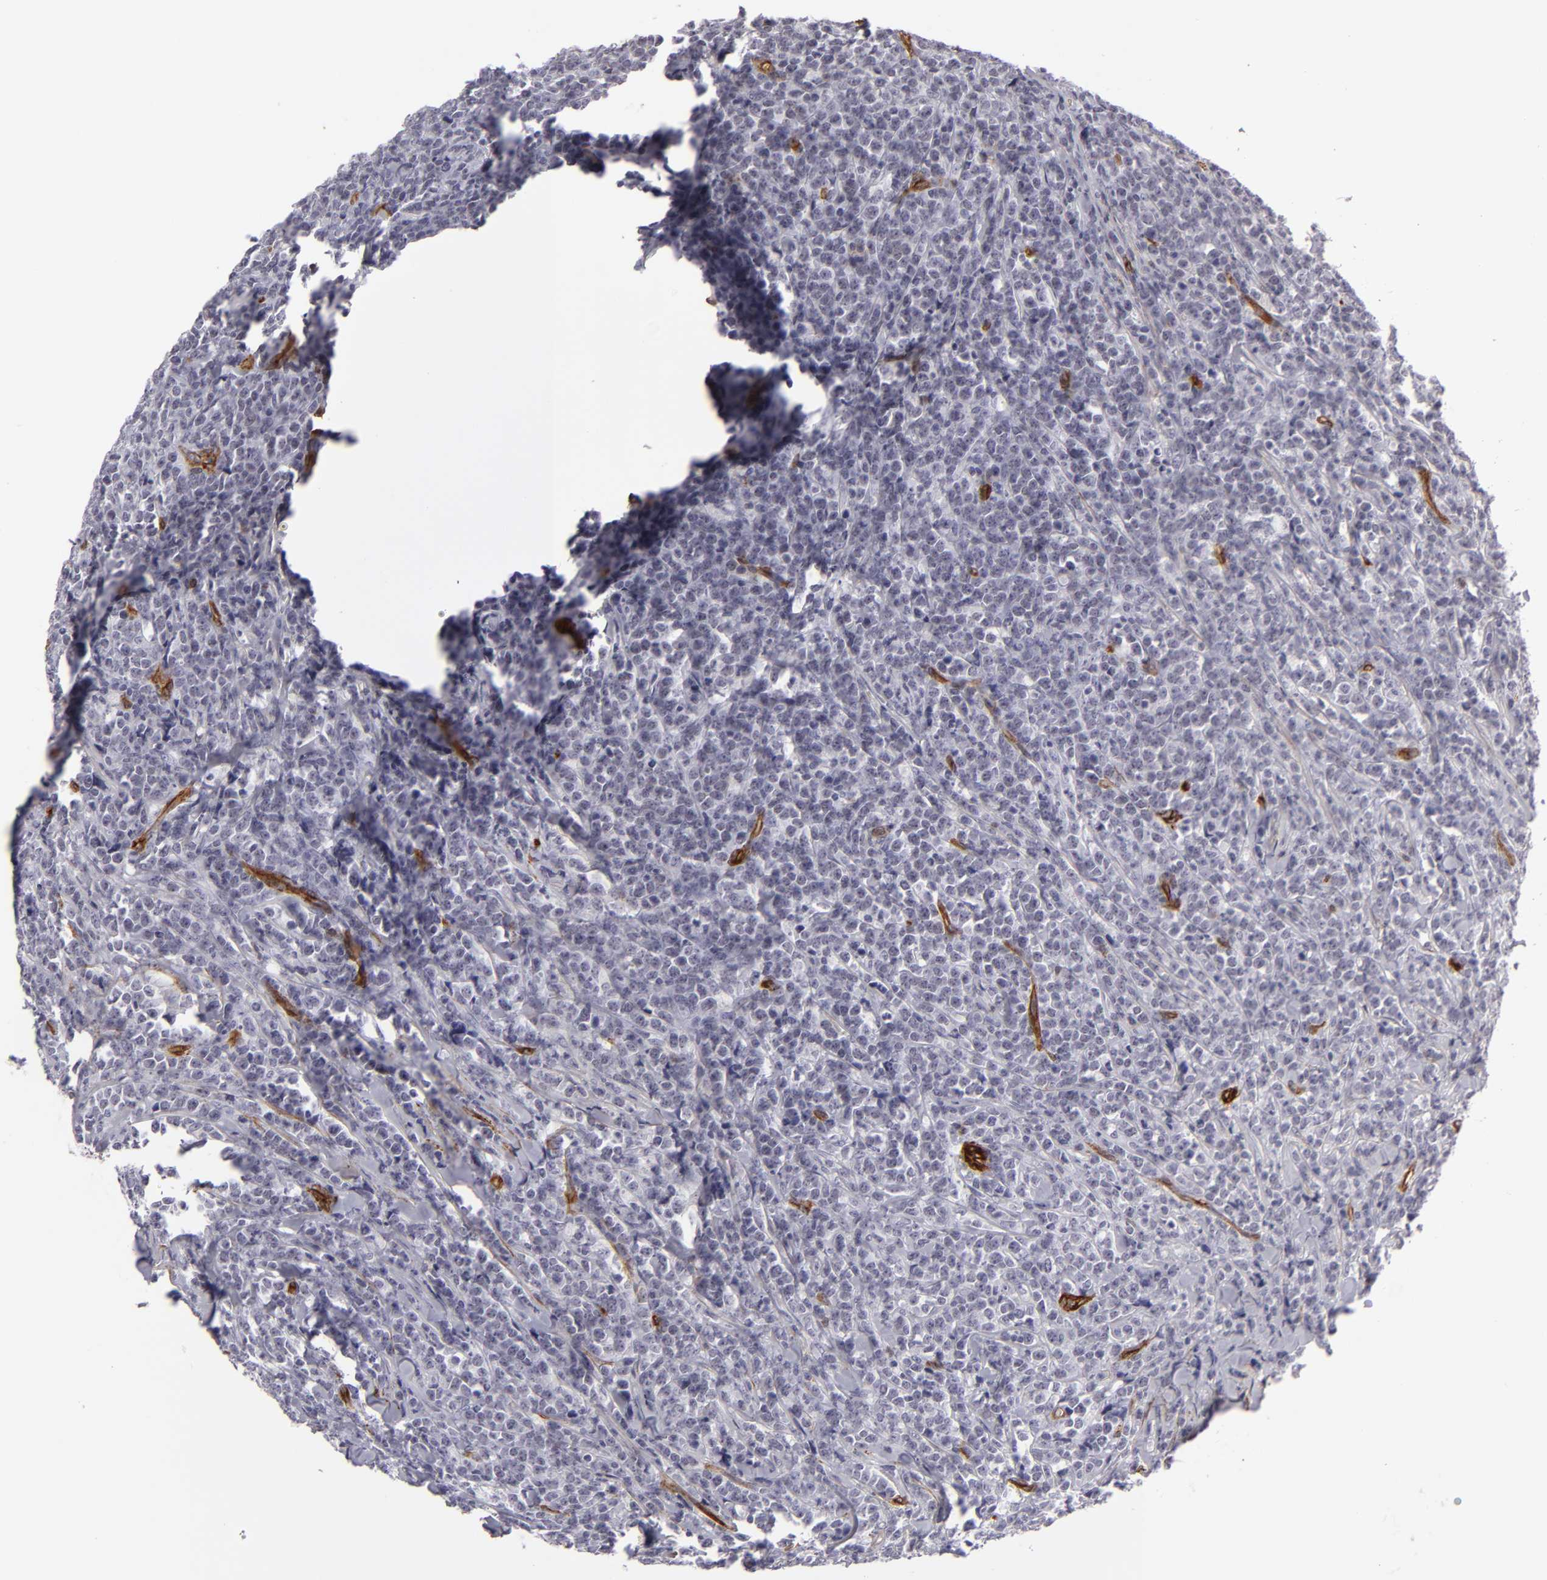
{"staining": {"intensity": "negative", "quantity": "none", "location": "none"}, "tissue": "lymphoma", "cell_type": "Tumor cells", "image_type": "cancer", "snomed": [{"axis": "morphology", "description": "Malignant lymphoma, non-Hodgkin's type, High grade"}, {"axis": "topography", "description": "Small intestine"}, {"axis": "topography", "description": "Colon"}], "caption": "Immunohistochemistry (IHC) photomicrograph of neoplastic tissue: human lymphoma stained with DAB (3,3'-diaminobenzidine) shows no significant protein expression in tumor cells. (Immunohistochemistry, brightfield microscopy, high magnification).", "gene": "MCAM", "patient": {"sex": "male", "age": 8}}